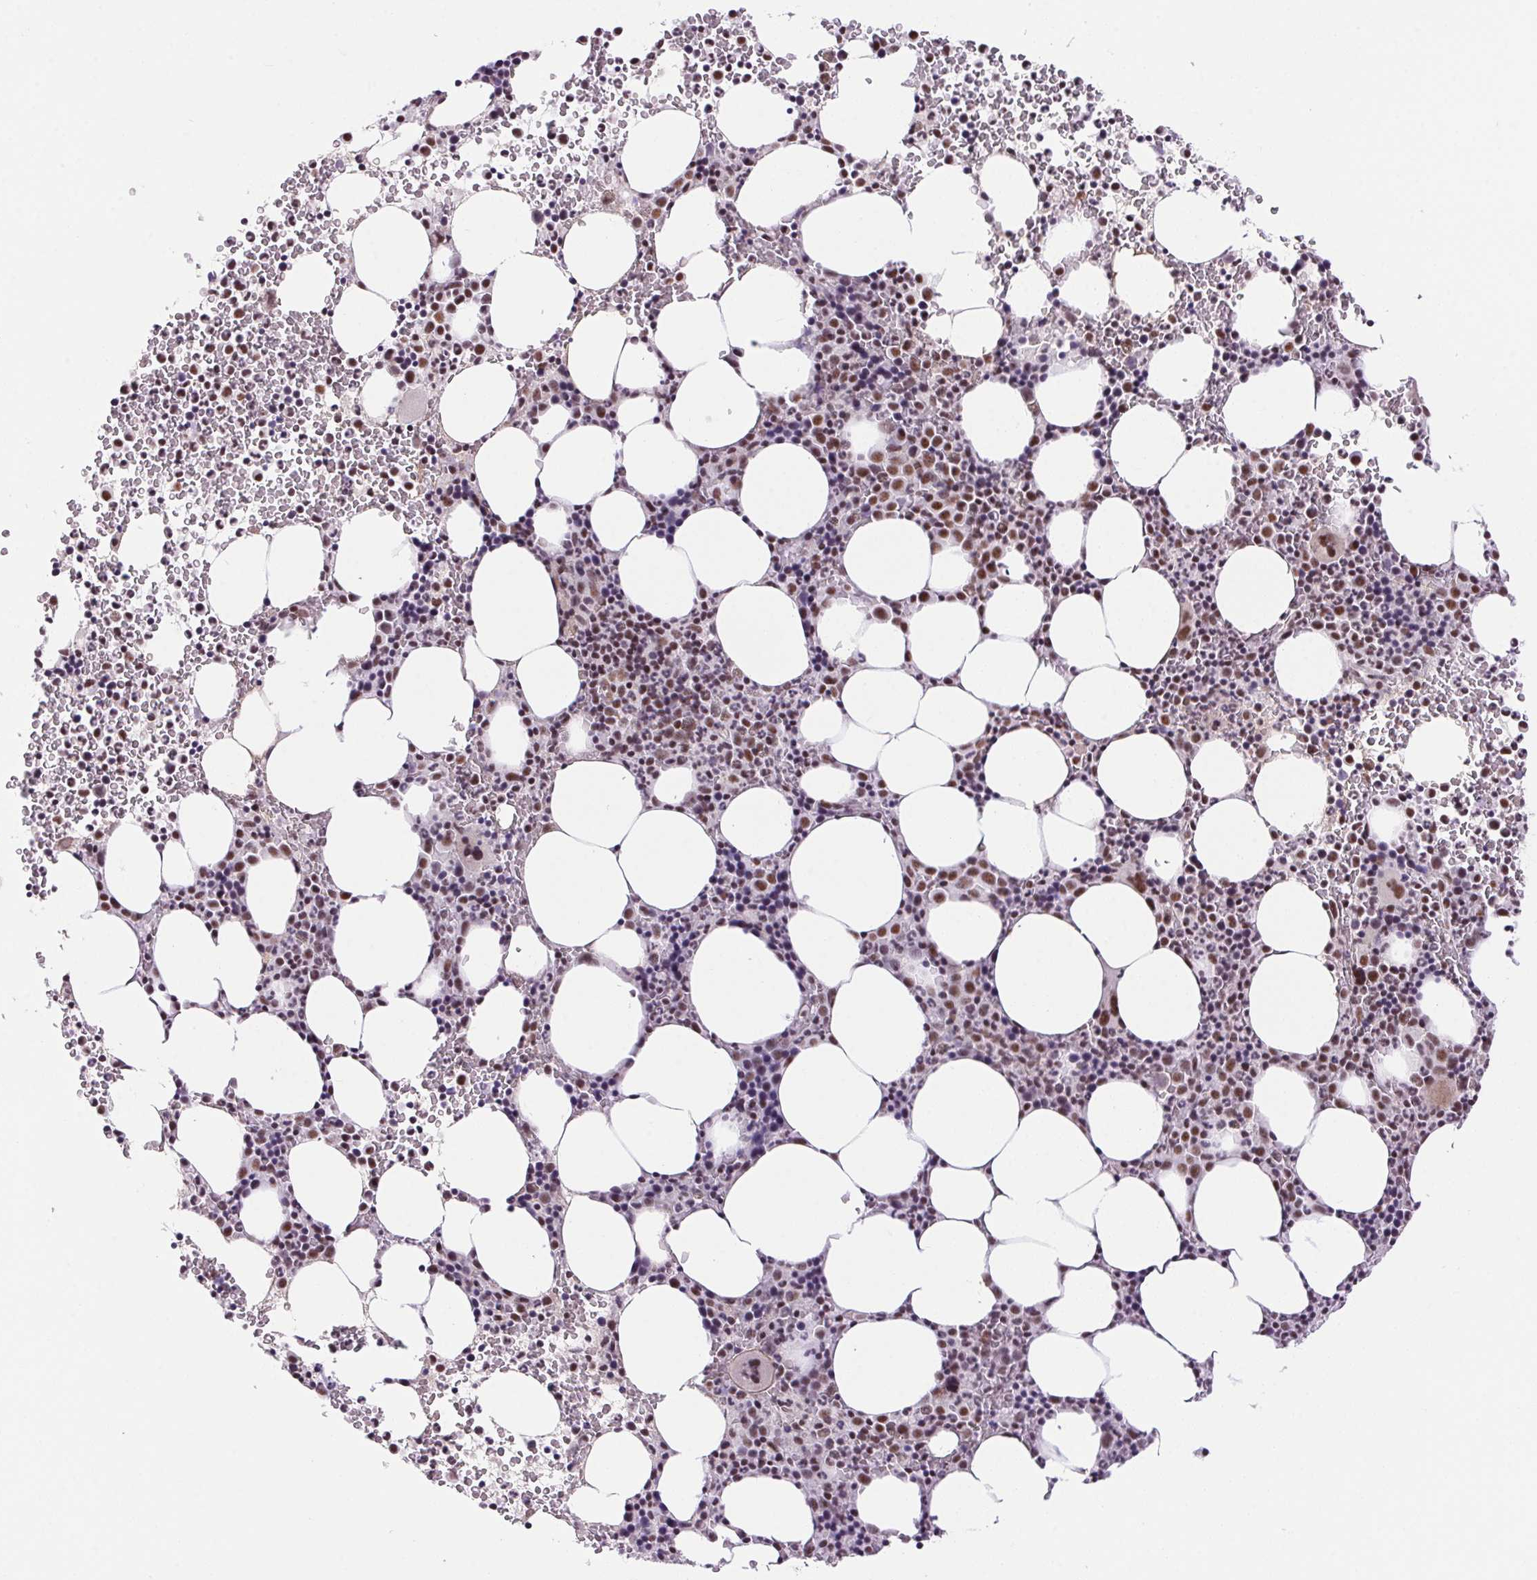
{"staining": {"intensity": "moderate", "quantity": "25%-75%", "location": "nuclear"}, "tissue": "bone marrow", "cell_type": "Hematopoietic cells", "image_type": "normal", "snomed": [{"axis": "morphology", "description": "Normal tissue, NOS"}, {"axis": "topography", "description": "Bone marrow"}], "caption": "Immunohistochemistry image of unremarkable human bone marrow stained for a protein (brown), which exhibits medium levels of moderate nuclear positivity in about 25%-75% of hematopoietic cells.", "gene": "DDX17", "patient": {"sex": "male", "age": 58}}